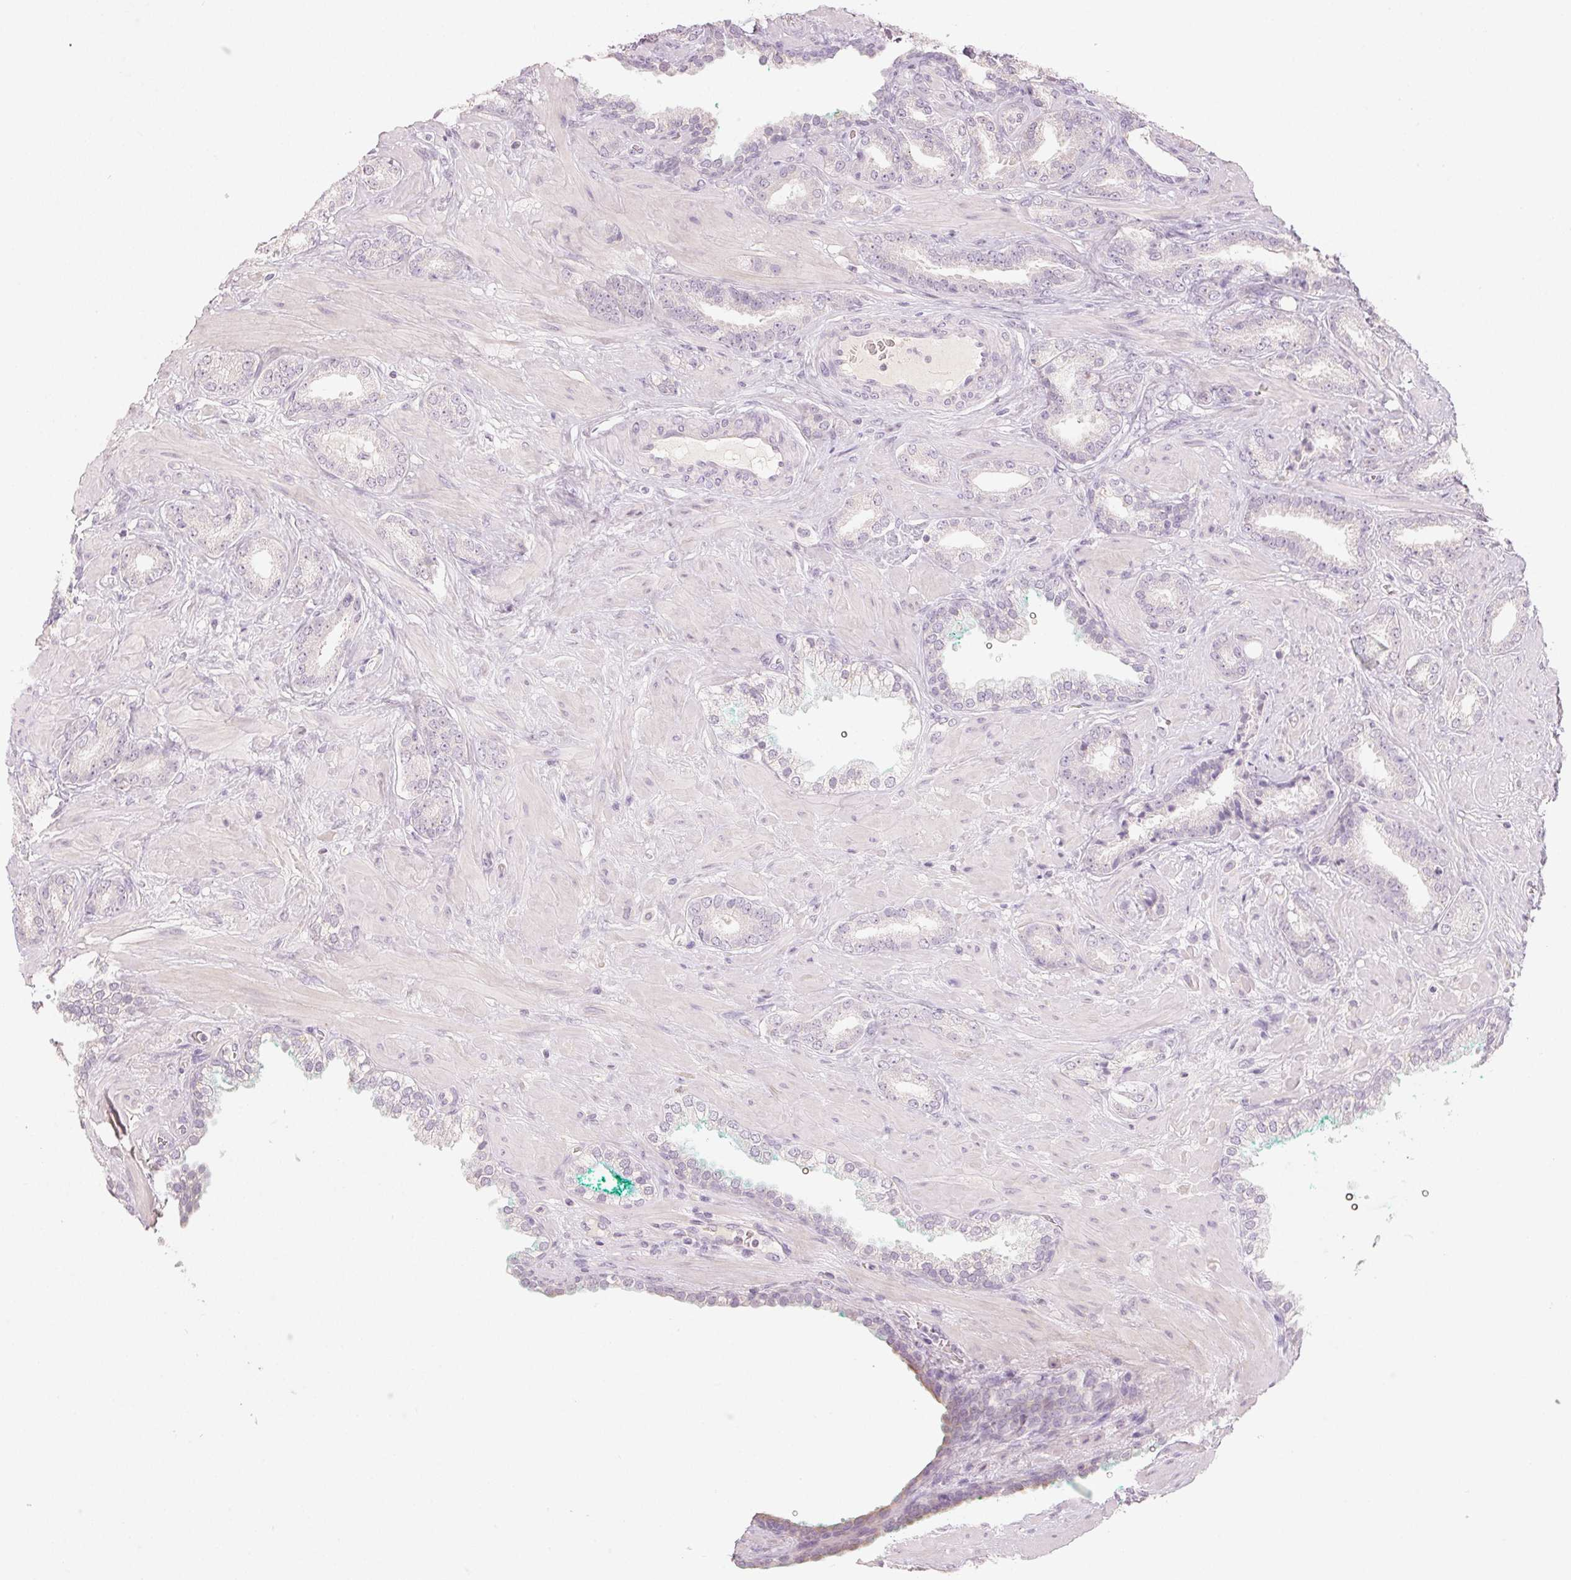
{"staining": {"intensity": "negative", "quantity": "none", "location": "none"}, "tissue": "prostate cancer", "cell_type": "Tumor cells", "image_type": "cancer", "snomed": [{"axis": "morphology", "description": "Adenocarcinoma, High grade"}, {"axis": "topography", "description": "Prostate"}], "caption": "Micrograph shows no protein staining in tumor cells of prostate cancer tissue.", "gene": "LVRN", "patient": {"sex": "male", "age": 56}}